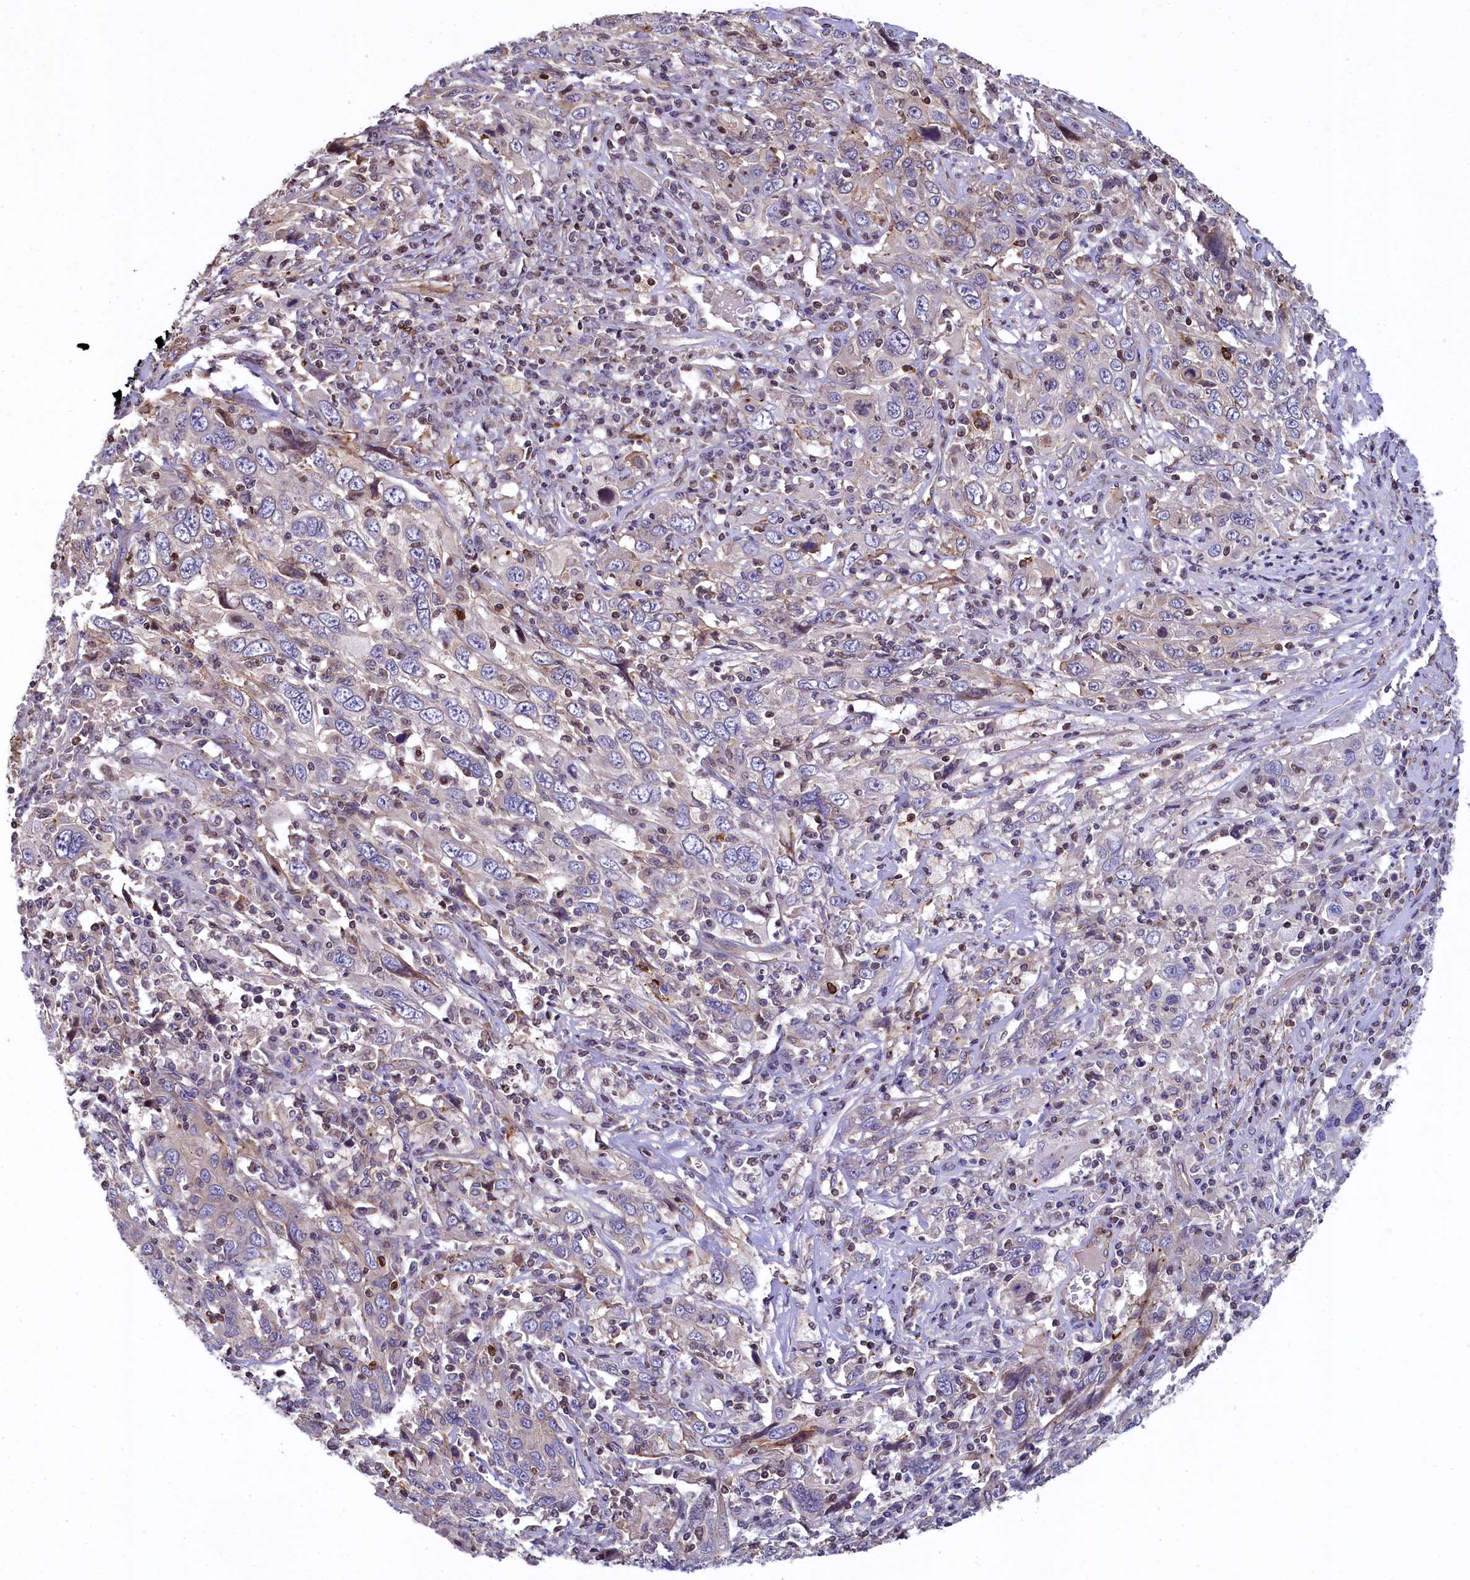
{"staining": {"intensity": "negative", "quantity": "none", "location": "none"}, "tissue": "cervical cancer", "cell_type": "Tumor cells", "image_type": "cancer", "snomed": [{"axis": "morphology", "description": "Squamous cell carcinoma, NOS"}, {"axis": "topography", "description": "Cervix"}], "caption": "Immunohistochemistry histopathology image of neoplastic tissue: human cervical cancer (squamous cell carcinoma) stained with DAB demonstrates no significant protein positivity in tumor cells.", "gene": "ZNF2", "patient": {"sex": "female", "age": 46}}